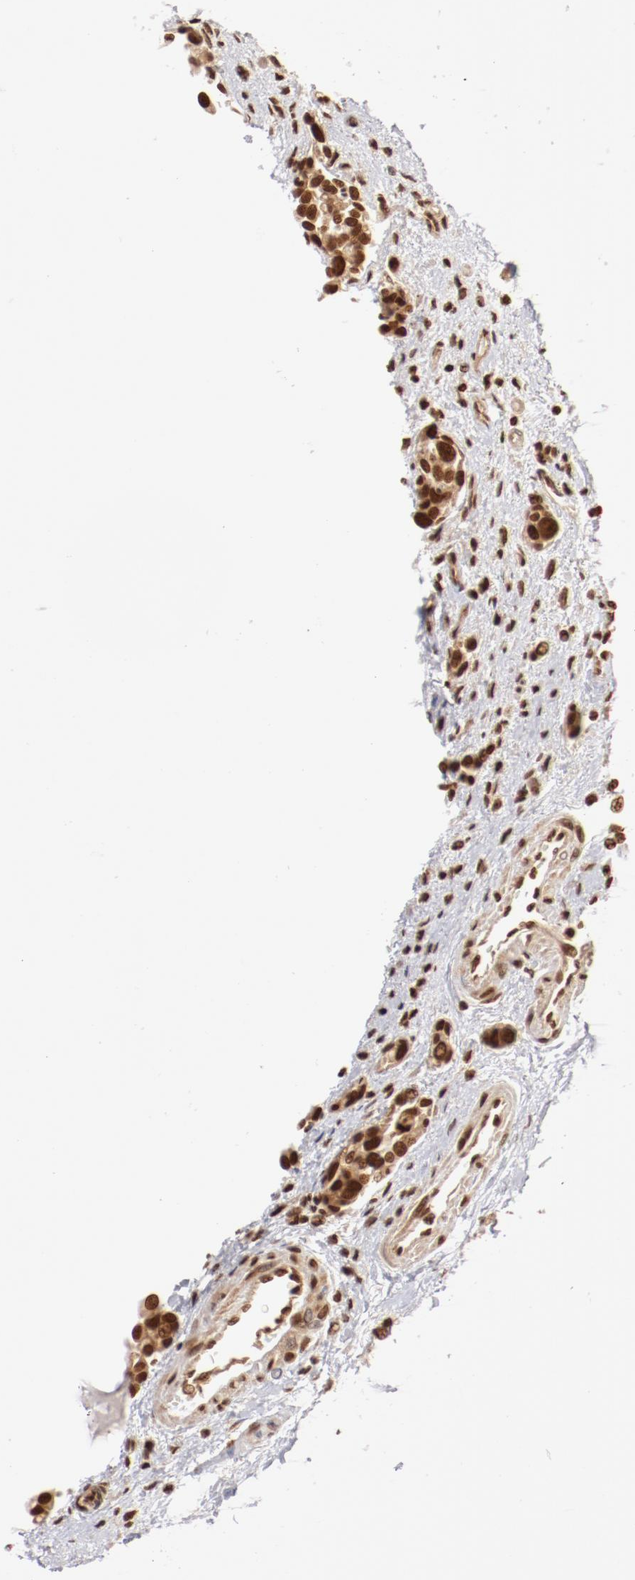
{"staining": {"intensity": "strong", "quantity": ">75%", "location": "nuclear"}, "tissue": "urothelial cancer", "cell_type": "Tumor cells", "image_type": "cancer", "snomed": [{"axis": "morphology", "description": "Urothelial carcinoma, High grade"}, {"axis": "topography", "description": "Urinary bladder"}], "caption": "There is high levels of strong nuclear expression in tumor cells of urothelial cancer, as demonstrated by immunohistochemical staining (brown color).", "gene": "ABL2", "patient": {"sex": "male", "age": 78}}